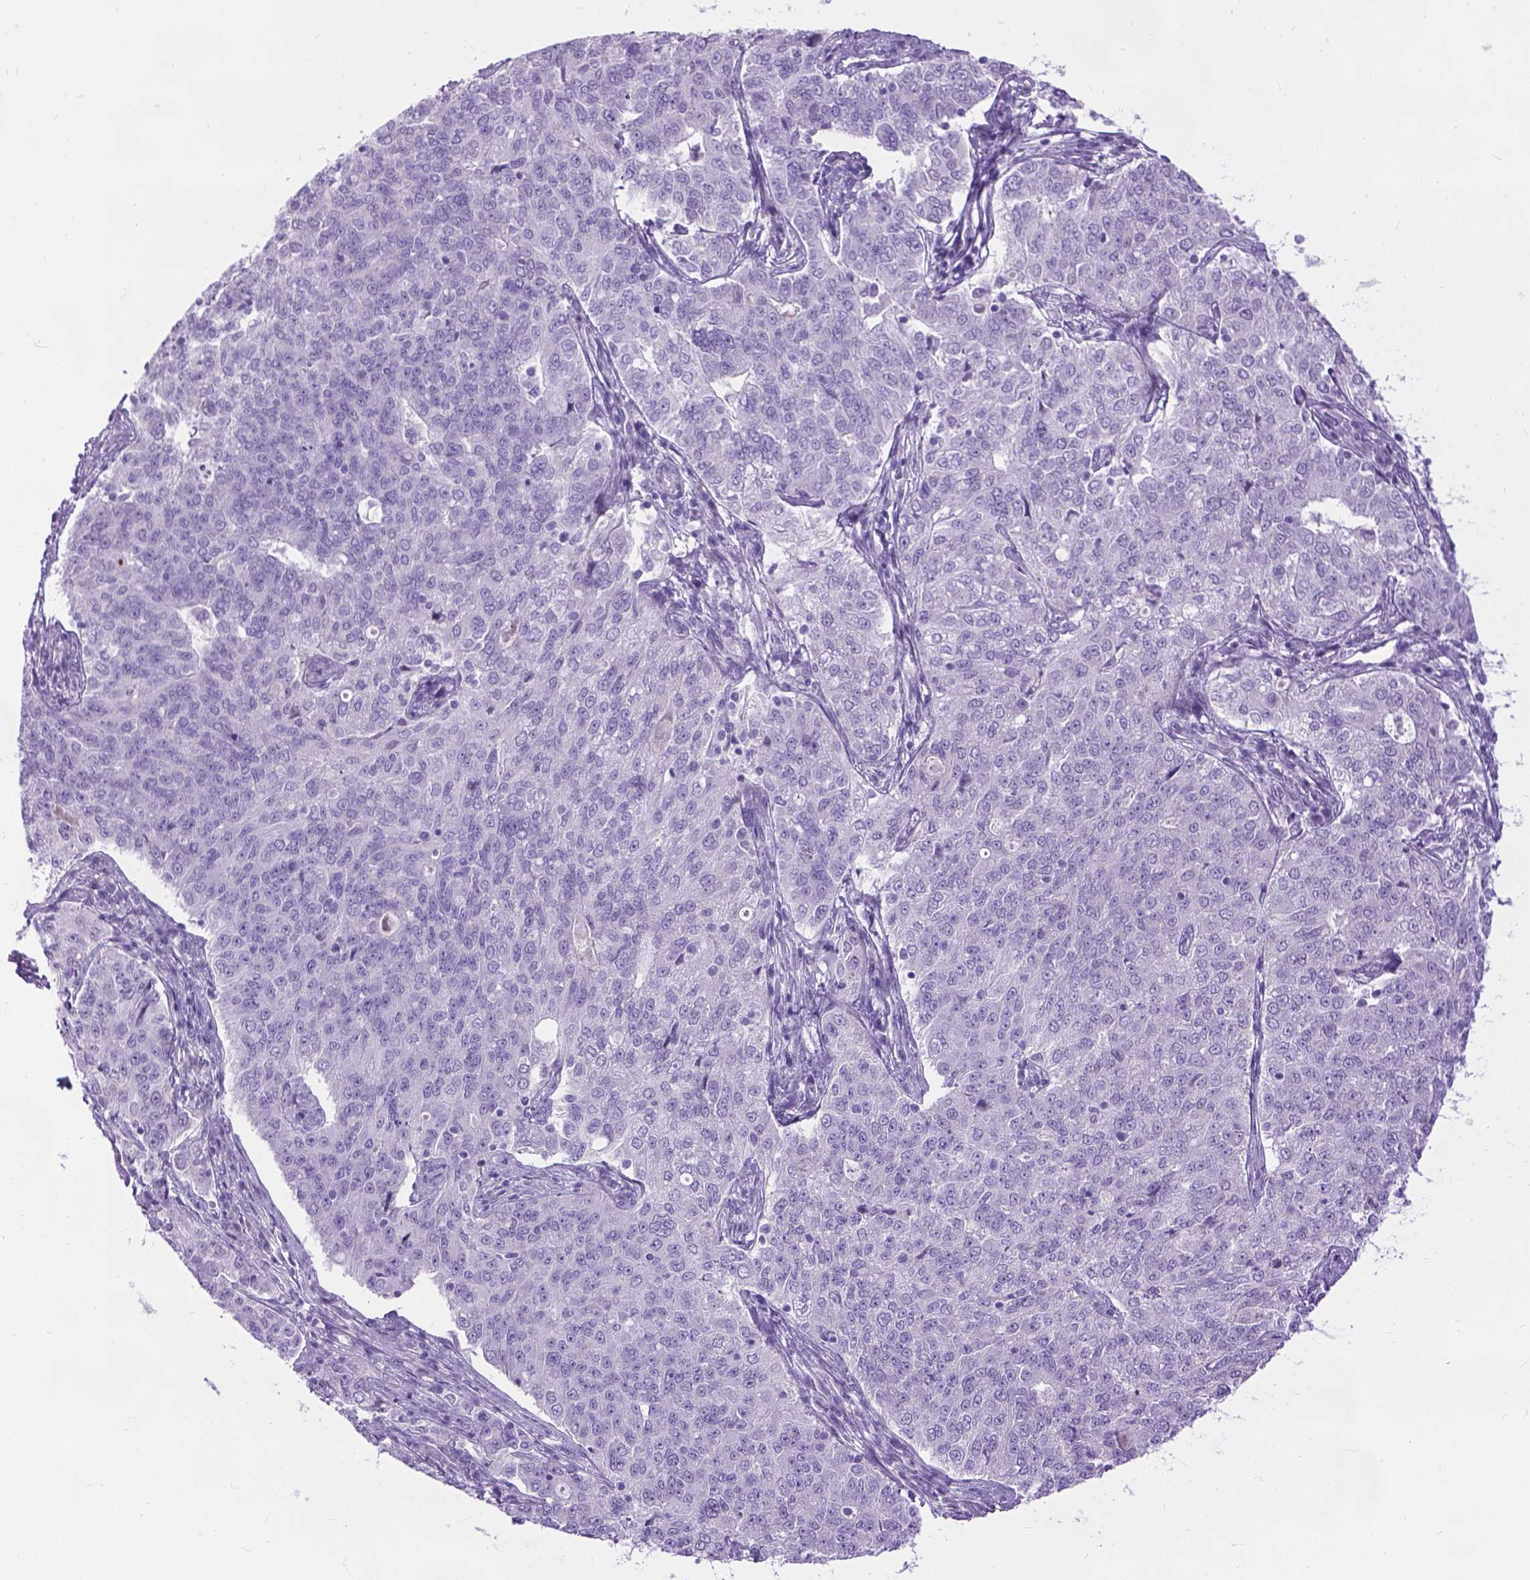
{"staining": {"intensity": "negative", "quantity": "none", "location": "none"}, "tissue": "endometrial cancer", "cell_type": "Tumor cells", "image_type": "cancer", "snomed": [{"axis": "morphology", "description": "Adenocarcinoma, NOS"}, {"axis": "topography", "description": "Endometrium"}], "caption": "IHC of adenocarcinoma (endometrial) displays no expression in tumor cells.", "gene": "PROB1", "patient": {"sex": "female", "age": 43}}